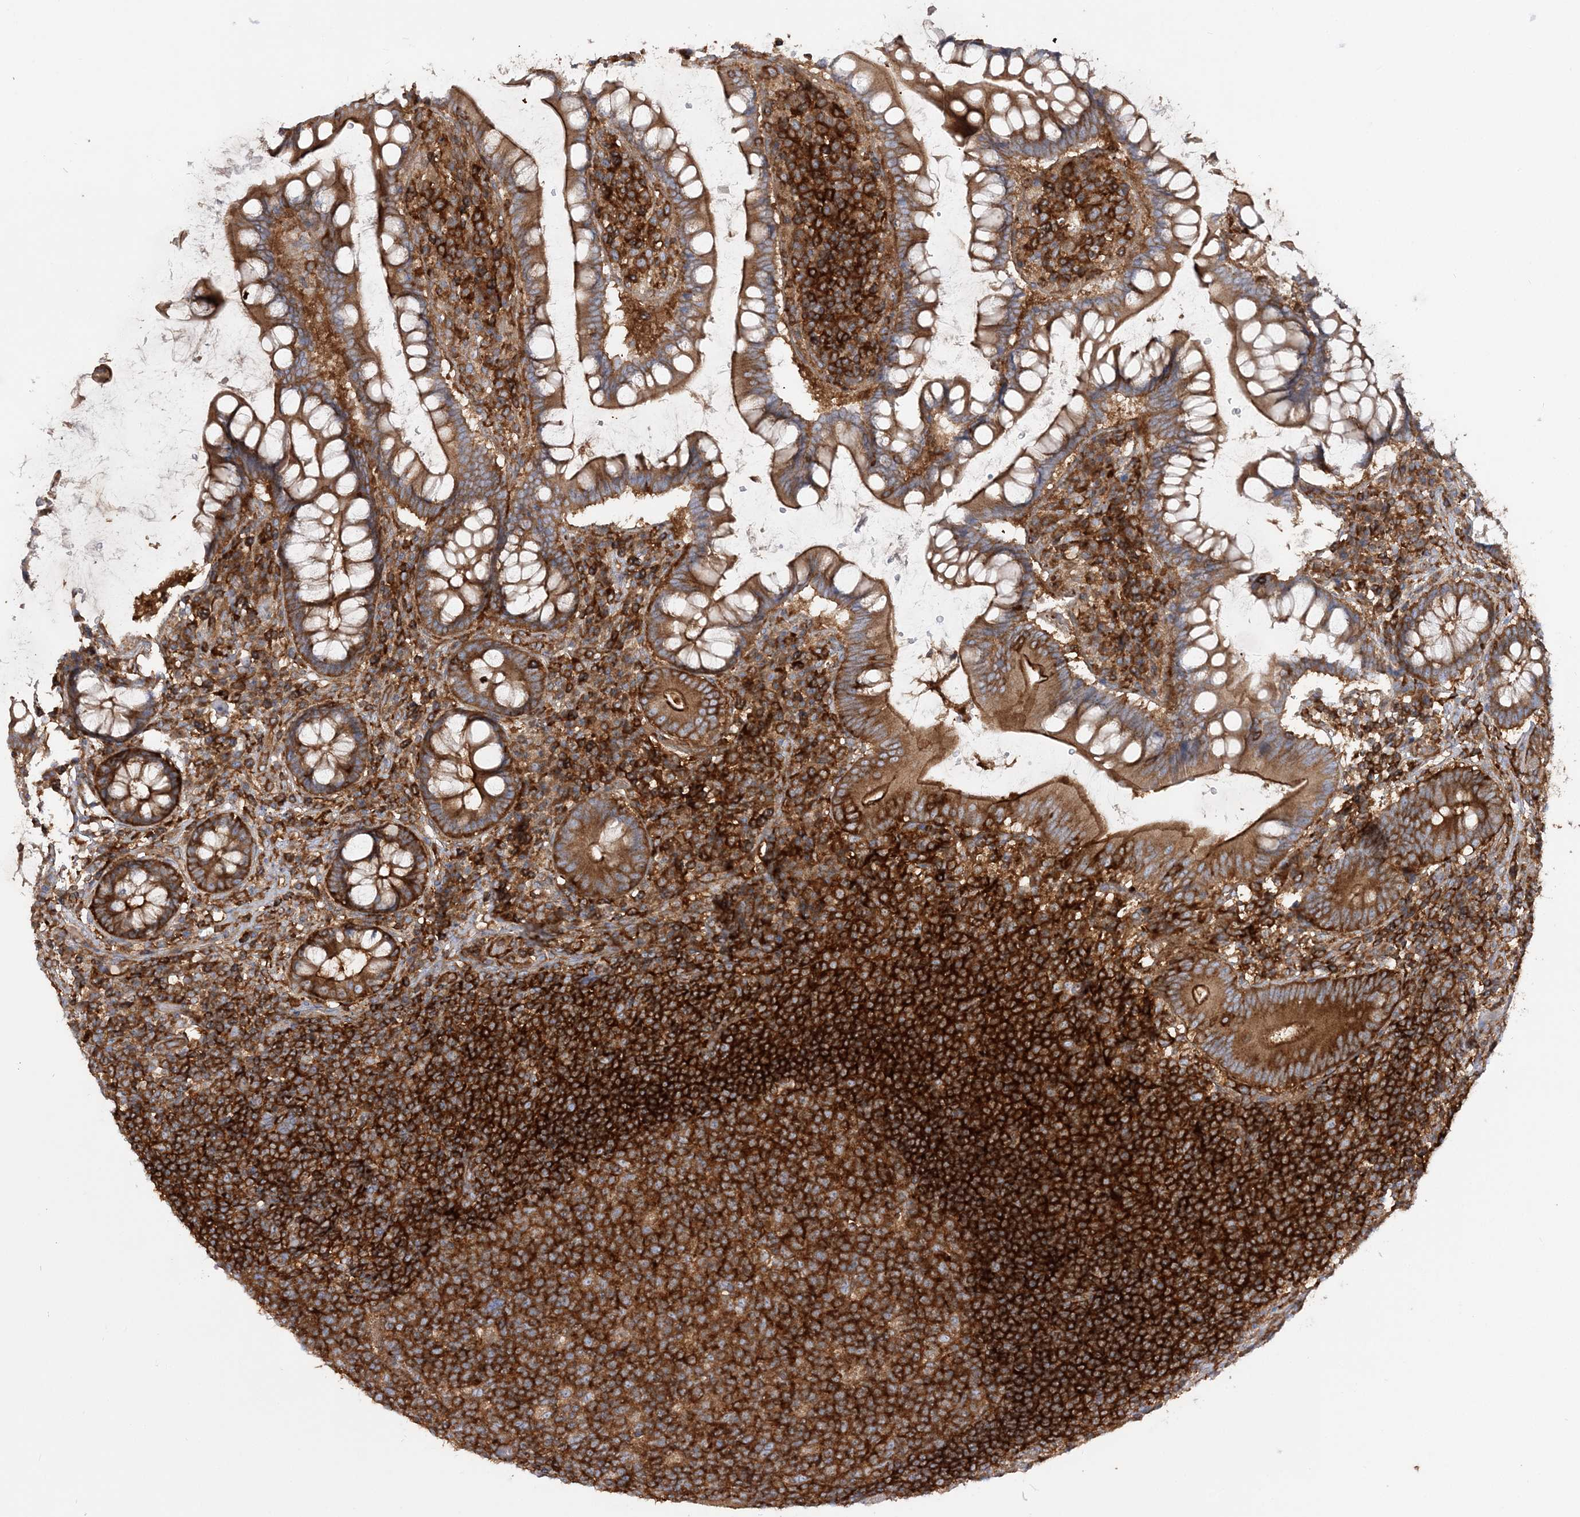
{"staining": {"intensity": "moderate", "quantity": ">75%", "location": "cytoplasmic/membranous"}, "tissue": "colon", "cell_type": "Endothelial cells", "image_type": "normal", "snomed": [{"axis": "morphology", "description": "Normal tissue, NOS"}, {"axis": "topography", "description": "Colon"}], "caption": "Normal colon demonstrates moderate cytoplasmic/membranous positivity in approximately >75% of endothelial cells.", "gene": "TBC1D5", "patient": {"sex": "female", "age": 79}}